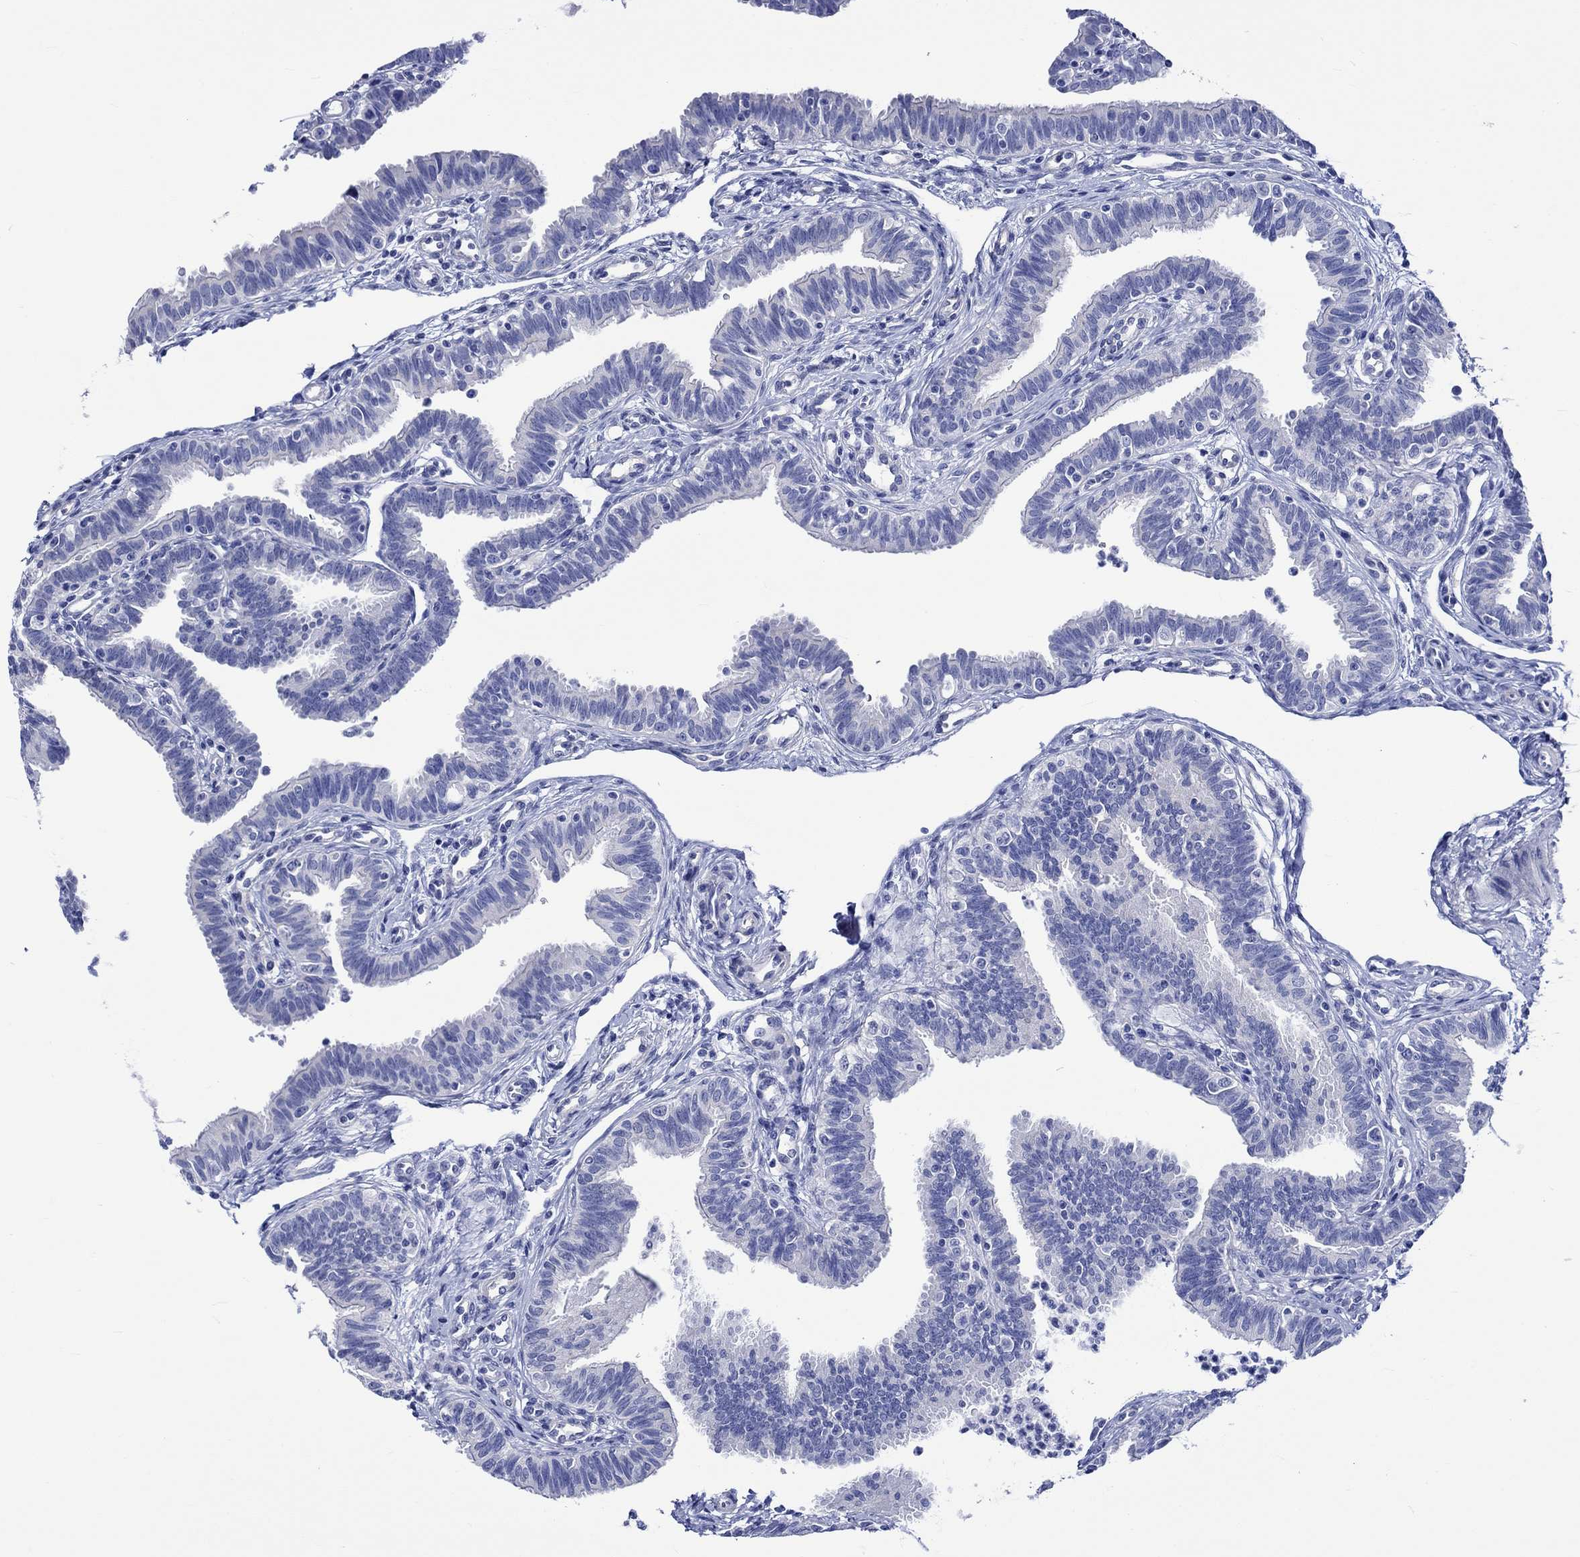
{"staining": {"intensity": "negative", "quantity": "none", "location": "none"}, "tissue": "fallopian tube", "cell_type": "Glandular cells", "image_type": "normal", "snomed": [{"axis": "morphology", "description": "Normal tissue, NOS"}, {"axis": "topography", "description": "Fallopian tube"}], "caption": "IHC of benign fallopian tube exhibits no expression in glandular cells.", "gene": "HARBI1", "patient": {"sex": "female", "age": 36}}